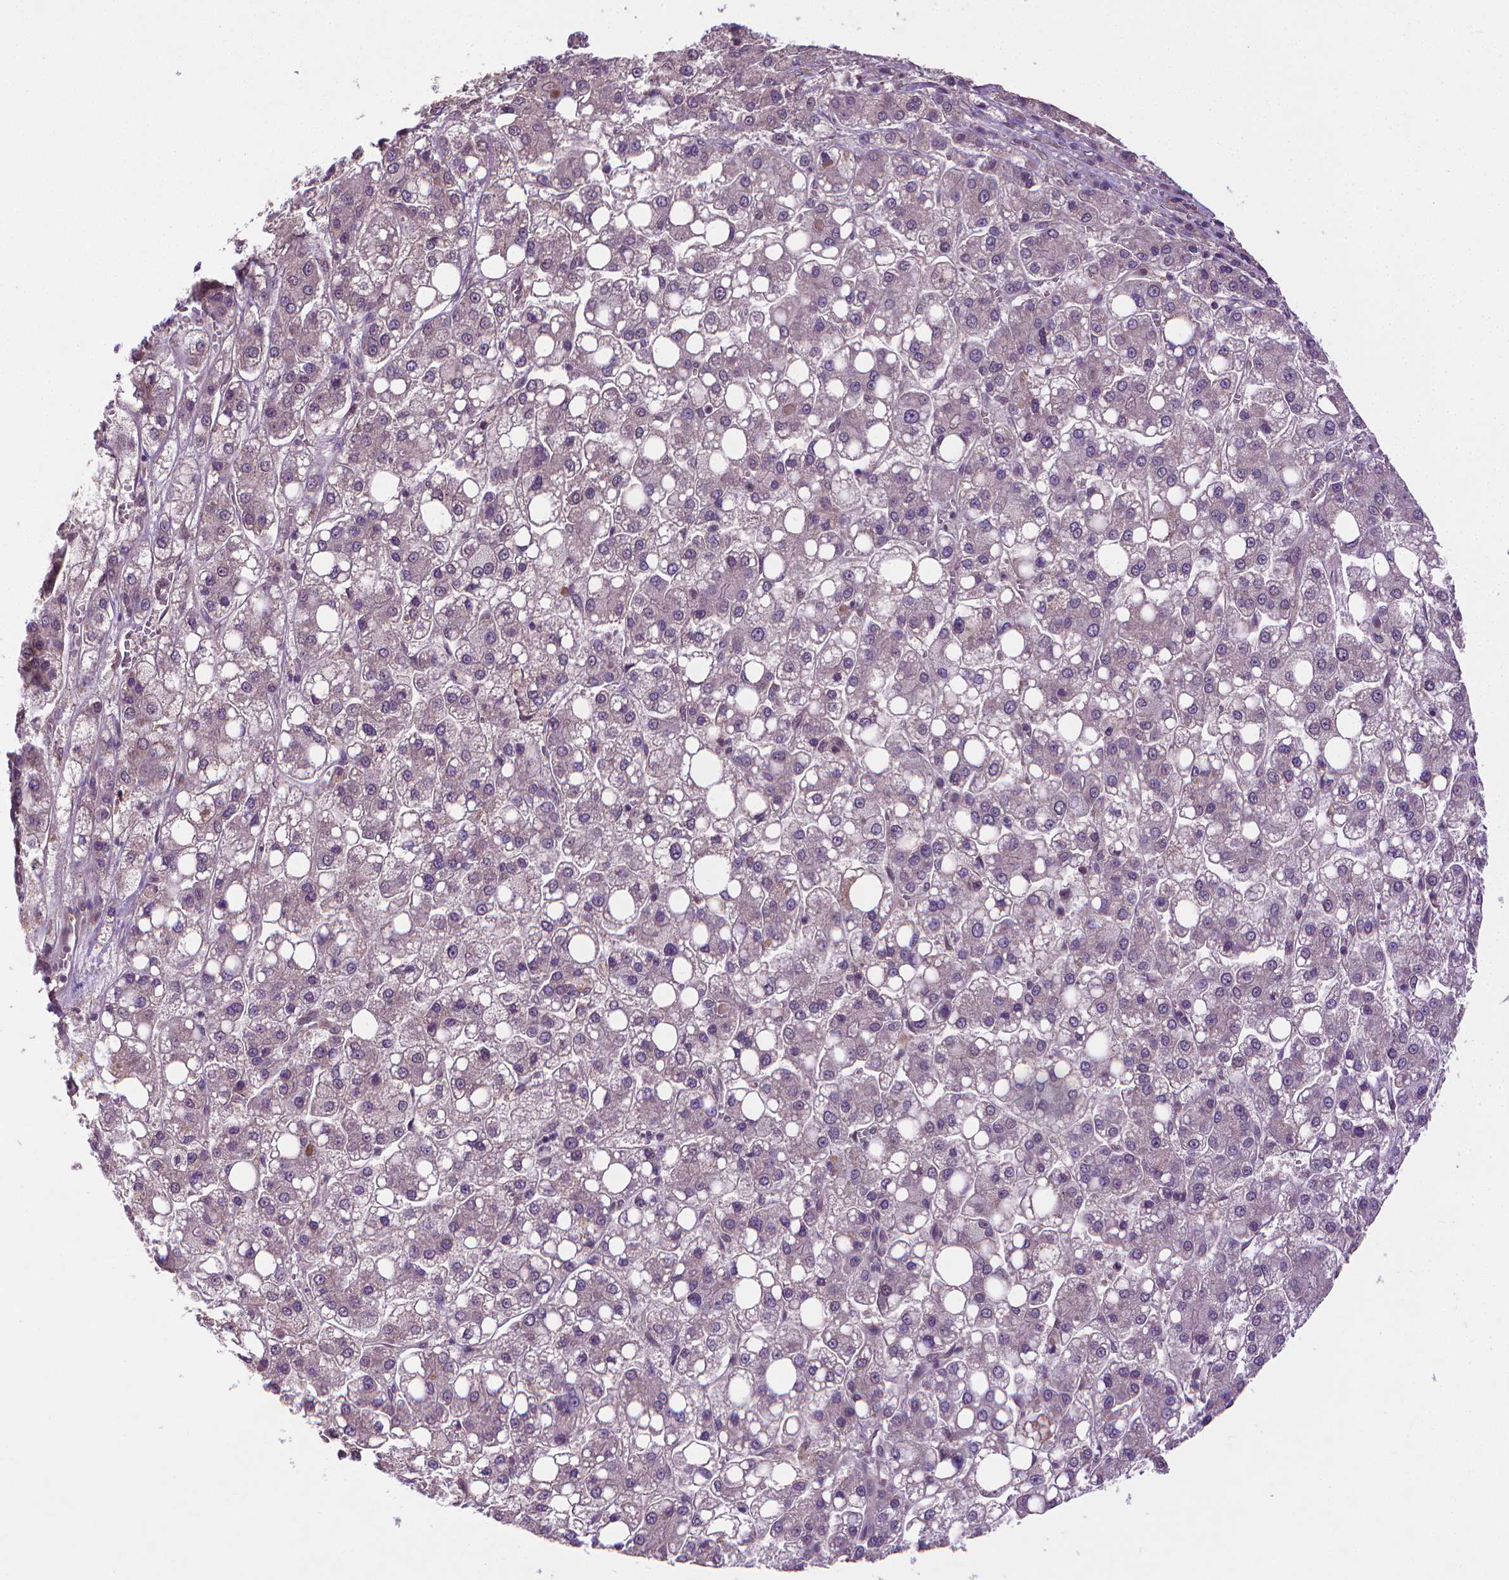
{"staining": {"intensity": "negative", "quantity": "none", "location": "none"}, "tissue": "liver cancer", "cell_type": "Tumor cells", "image_type": "cancer", "snomed": [{"axis": "morphology", "description": "Carcinoma, Hepatocellular, NOS"}, {"axis": "topography", "description": "Liver"}], "caption": "Image shows no protein staining in tumor cells of liver cancer tissue. (Stains: DAB (3,3'-diaminobenzidine) immunohistochemistry with hematoxylin counter stain, Microscopy: brightfield microscopy at high magnification).", "gene": "GPR63", "patient": {"sex": "male", "age": 73}}